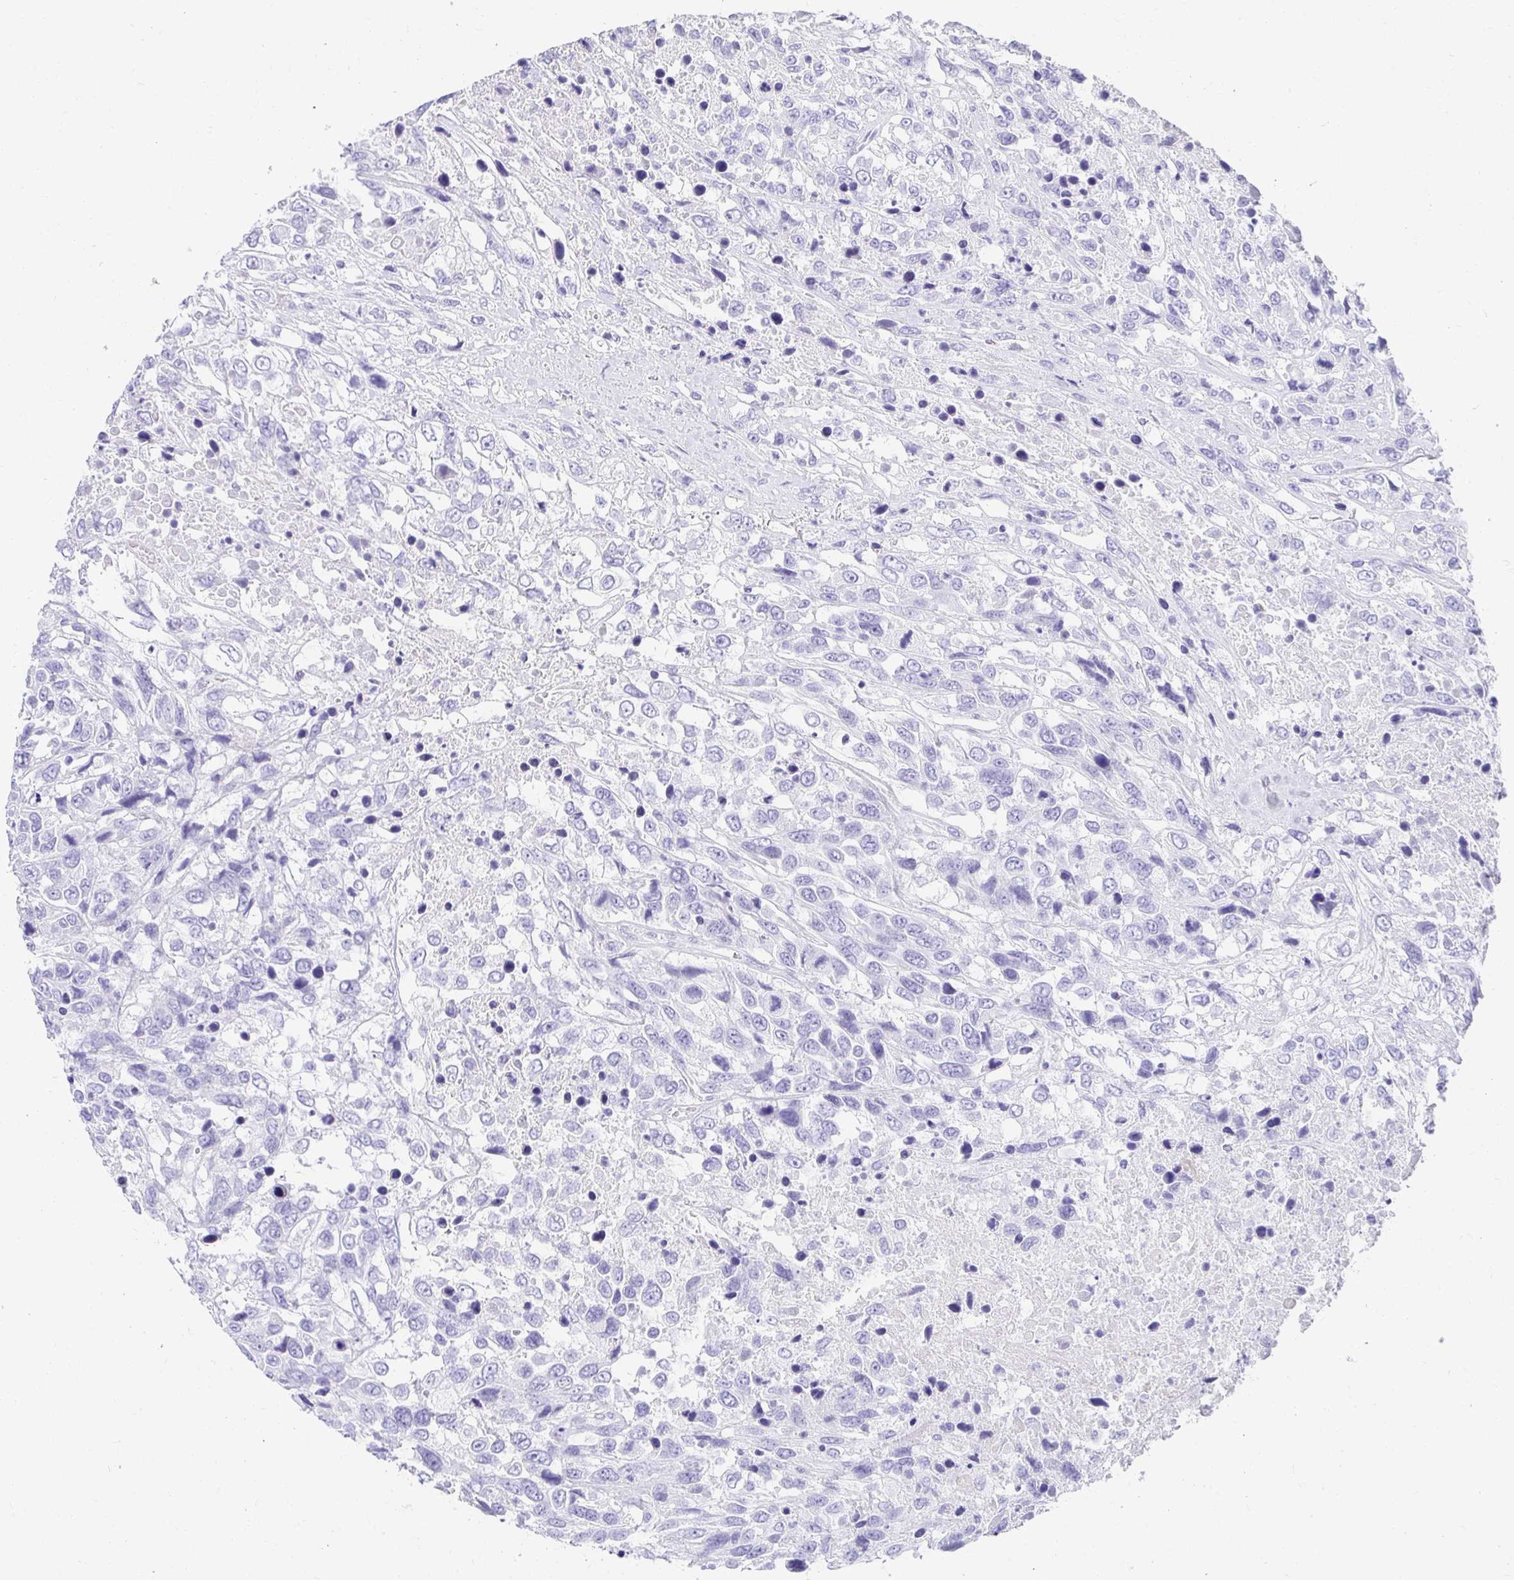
{"staining": {"intensity": "negative", "quantity": "none", "location": "none"}, "tissue": "urothelial cancer", "cell_type": "Tumor cells", "image_type": "cancer", "snomed": [{"axis": "morphology", "description": "Urothelial carcinoma, High grade"}, {"axis": "topography", "description": "Urinary bladder"}], "caption": "Immunohistochemical staining of human high-grade urothelial carcinoma reveals no significant staining in tumor cells. (Brightfield microscopy of DAB immunohistochemistry (IHC) at high magnification).", "gene": "CHAT", "patient": {"sex": "female", "age": 70}}